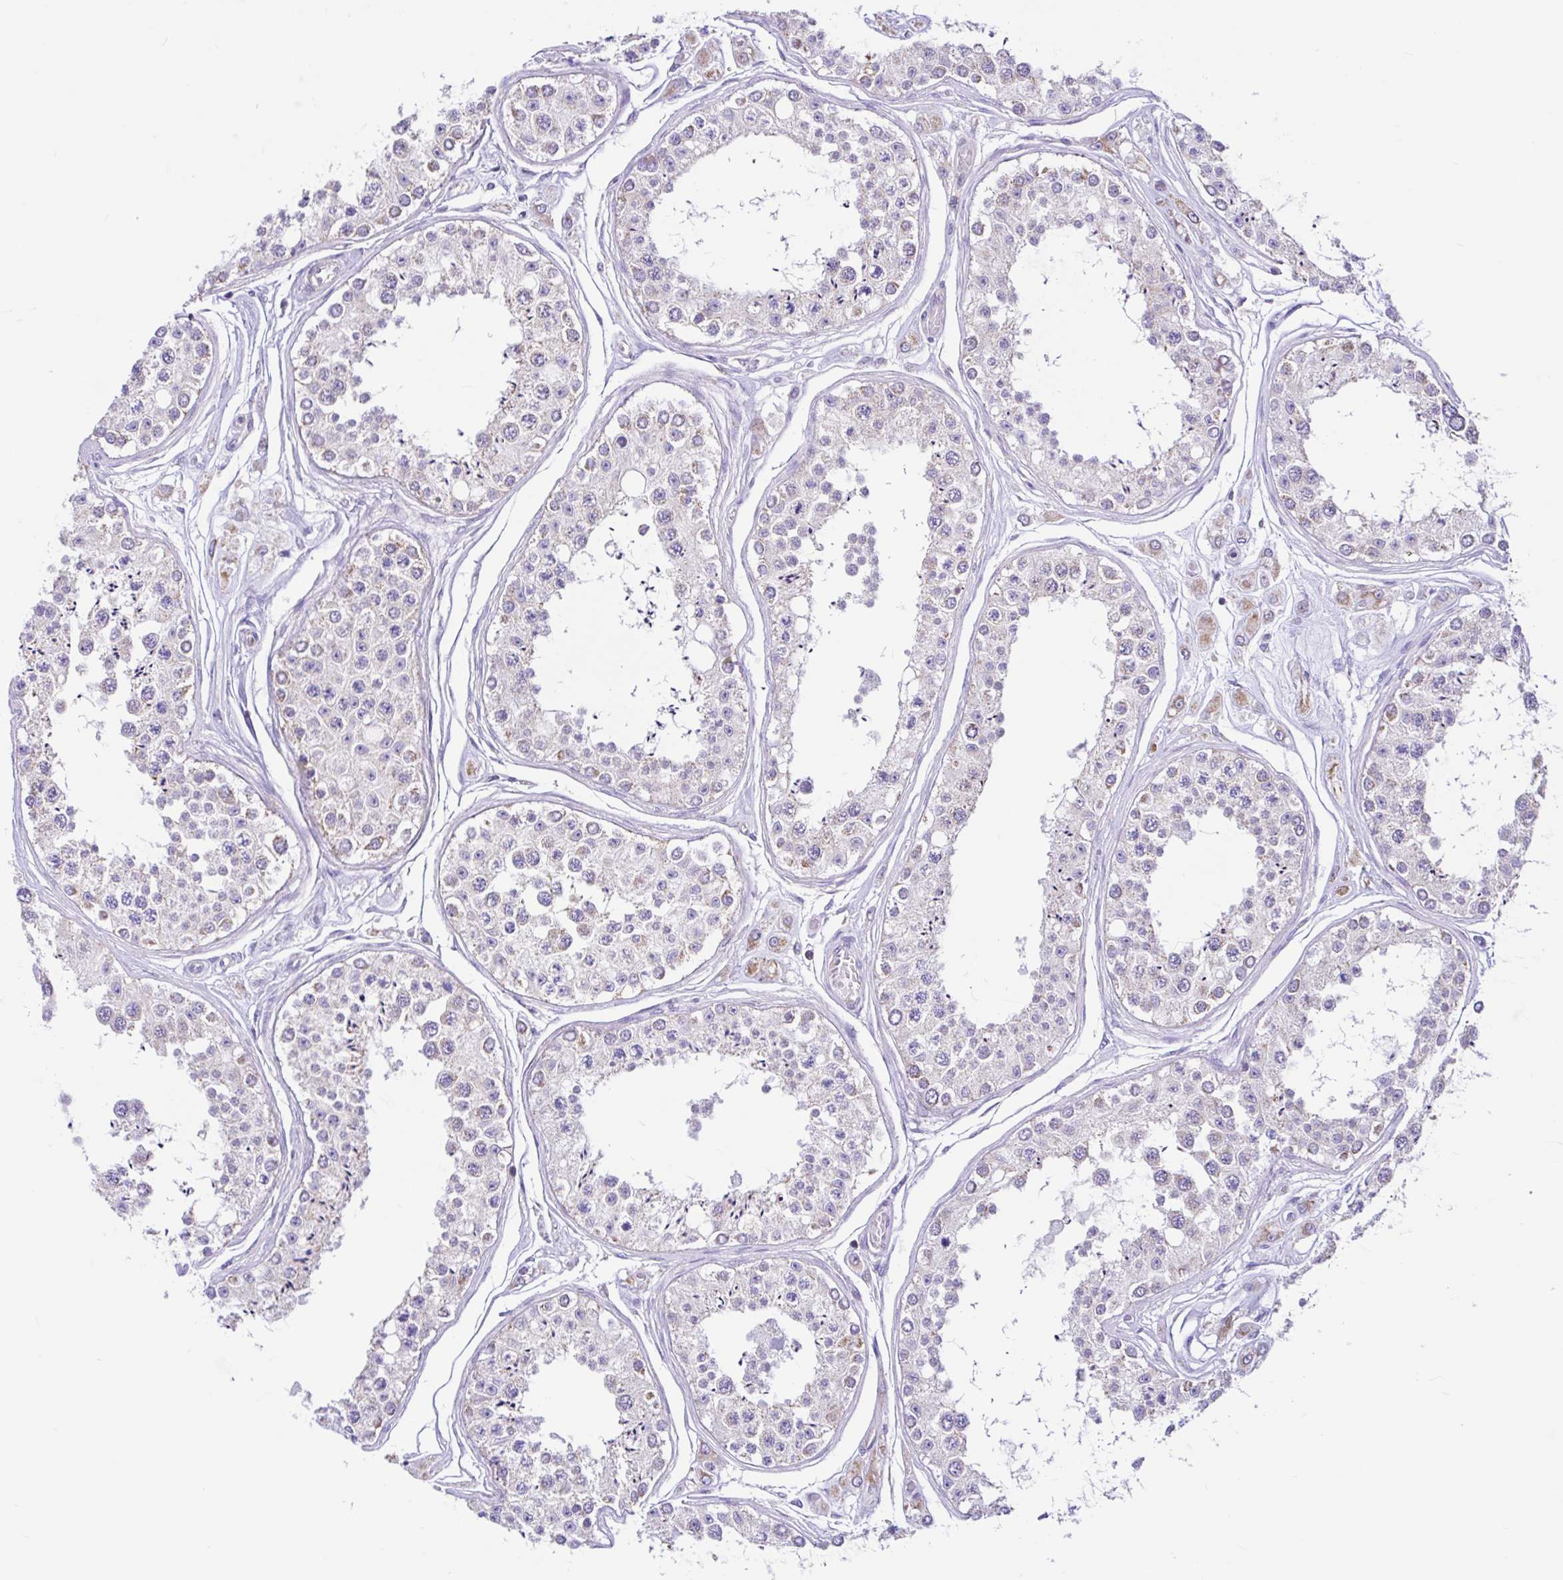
{"staining": {"intensity": "weak", "quantity": "<25%", "location": "cytoplasmic/membranous"}, "tissue": "testis", "cell_type": "Cells in seminiferous ducts", "image_type": "normal", "snomed": [{"axis": "morphology", "description": "Normal tissue, NOS"}, {"axis": "topography", "description": "Testis"}], "caption": "High power microscopy photomicrograph of an IHC micrograph of unremarkable testis, revealing no significant positivity in cells in seminiferous ducts. The staining was performed using DAB (3,3'-diaminobenzidine) to visualize the protein expression in brown, while the nuclei were stained in blue with hematoxylin (Magnification: 20x).", "gene": "NDUFS2", "patient": {"sex": "male", "age": 25}}